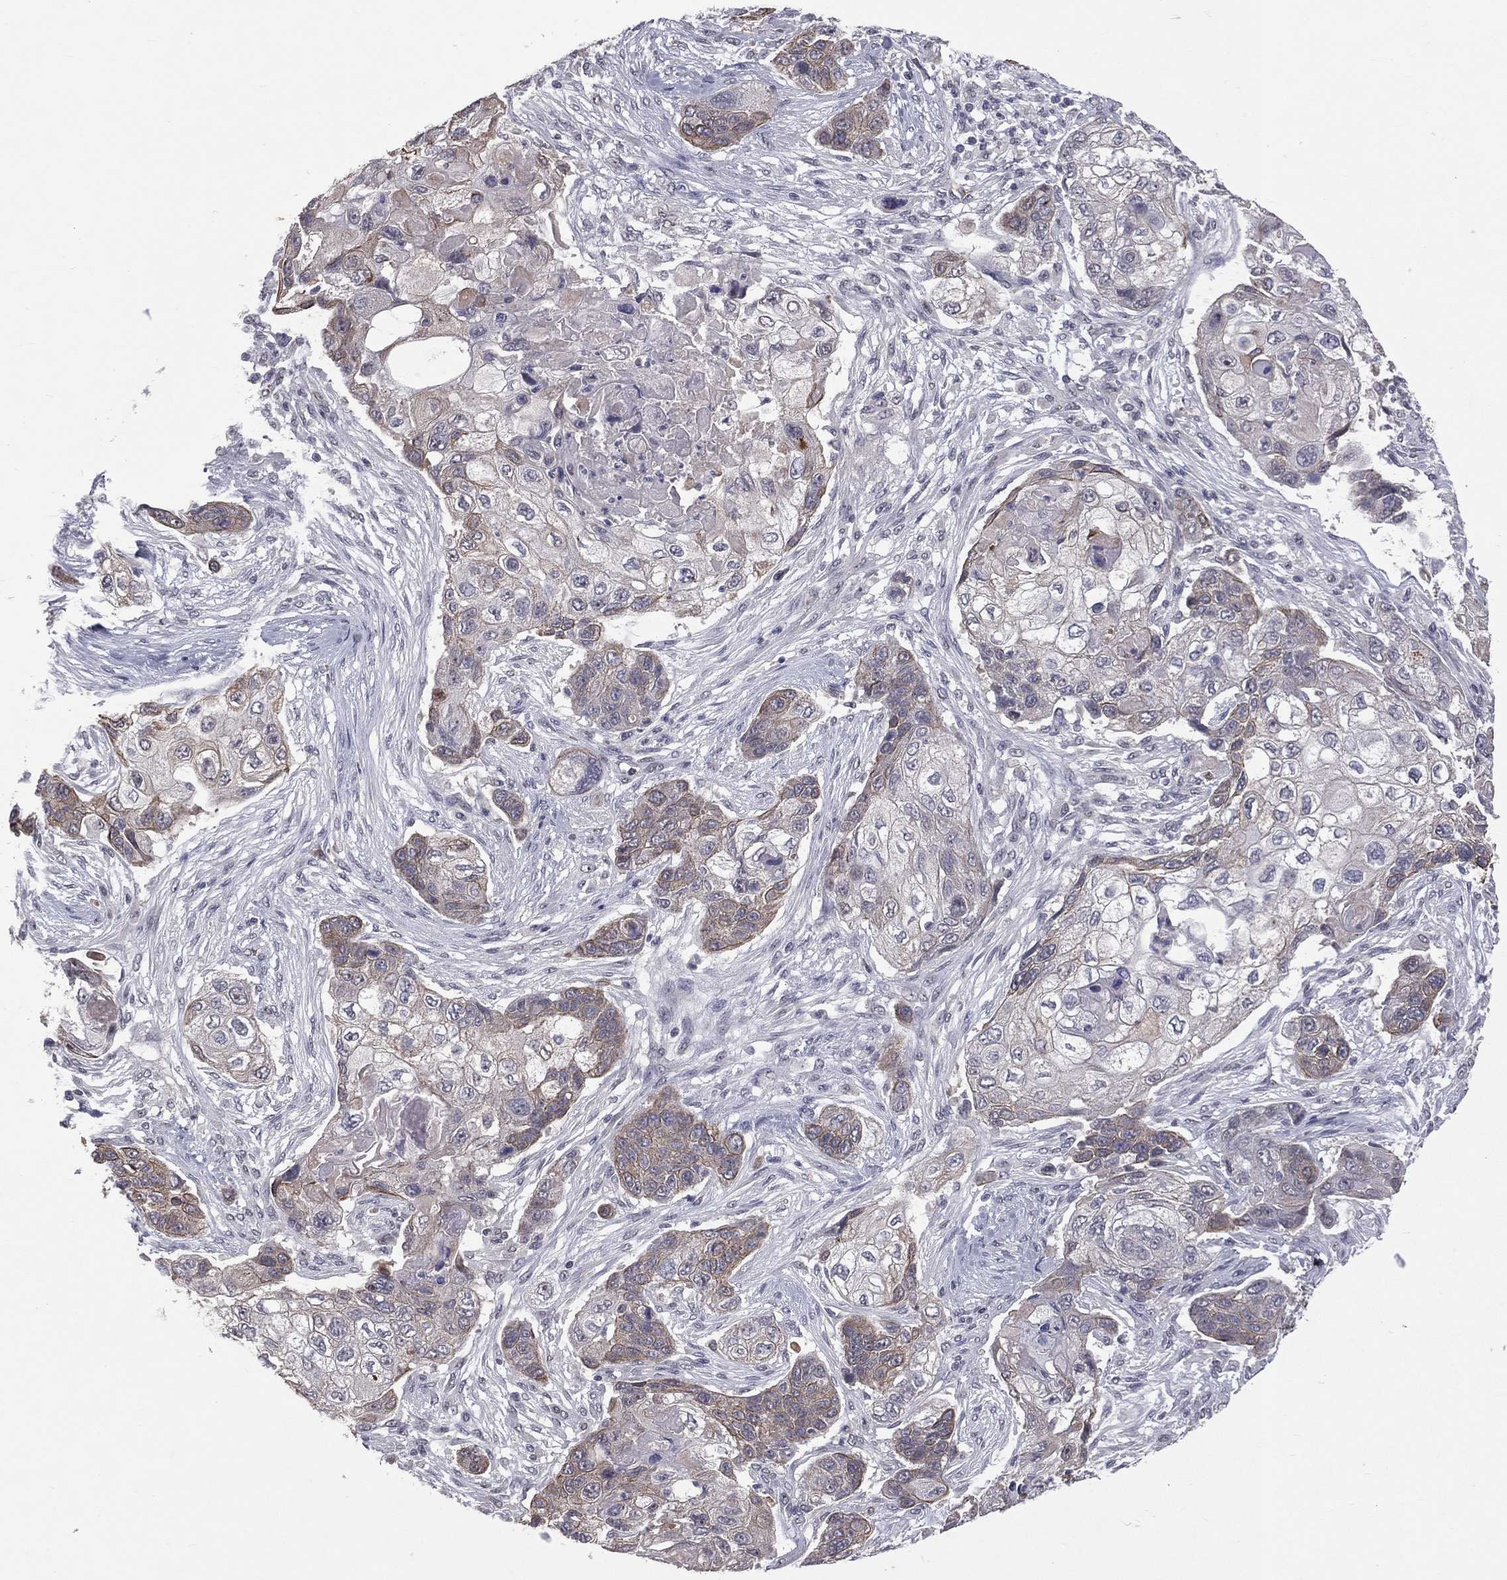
{"staining": {"intensity": "weak", "quantity": "25%-75%", "location": "cytoplasmic/membranous"}, "tissue": "lung cancer", "cell_type": "Tumor cells", "image_type": "cancer", "snomed": [{"axis": "morphology", "description": "Squamous cell carcinoma, NOS"}, {"axis": "topography", "description": "Lung"}], "caption": "IHC (DAB) staining of lung squamous cell carcinoma shows weak cytoplasmic/membranous protein staining in about 25%-75% of tumor cells. (brown staining indicates protein expression, while blue staining denotes nuclei).", "gene": "DSG4", "patient": {"sex": "male", "age": 69}}